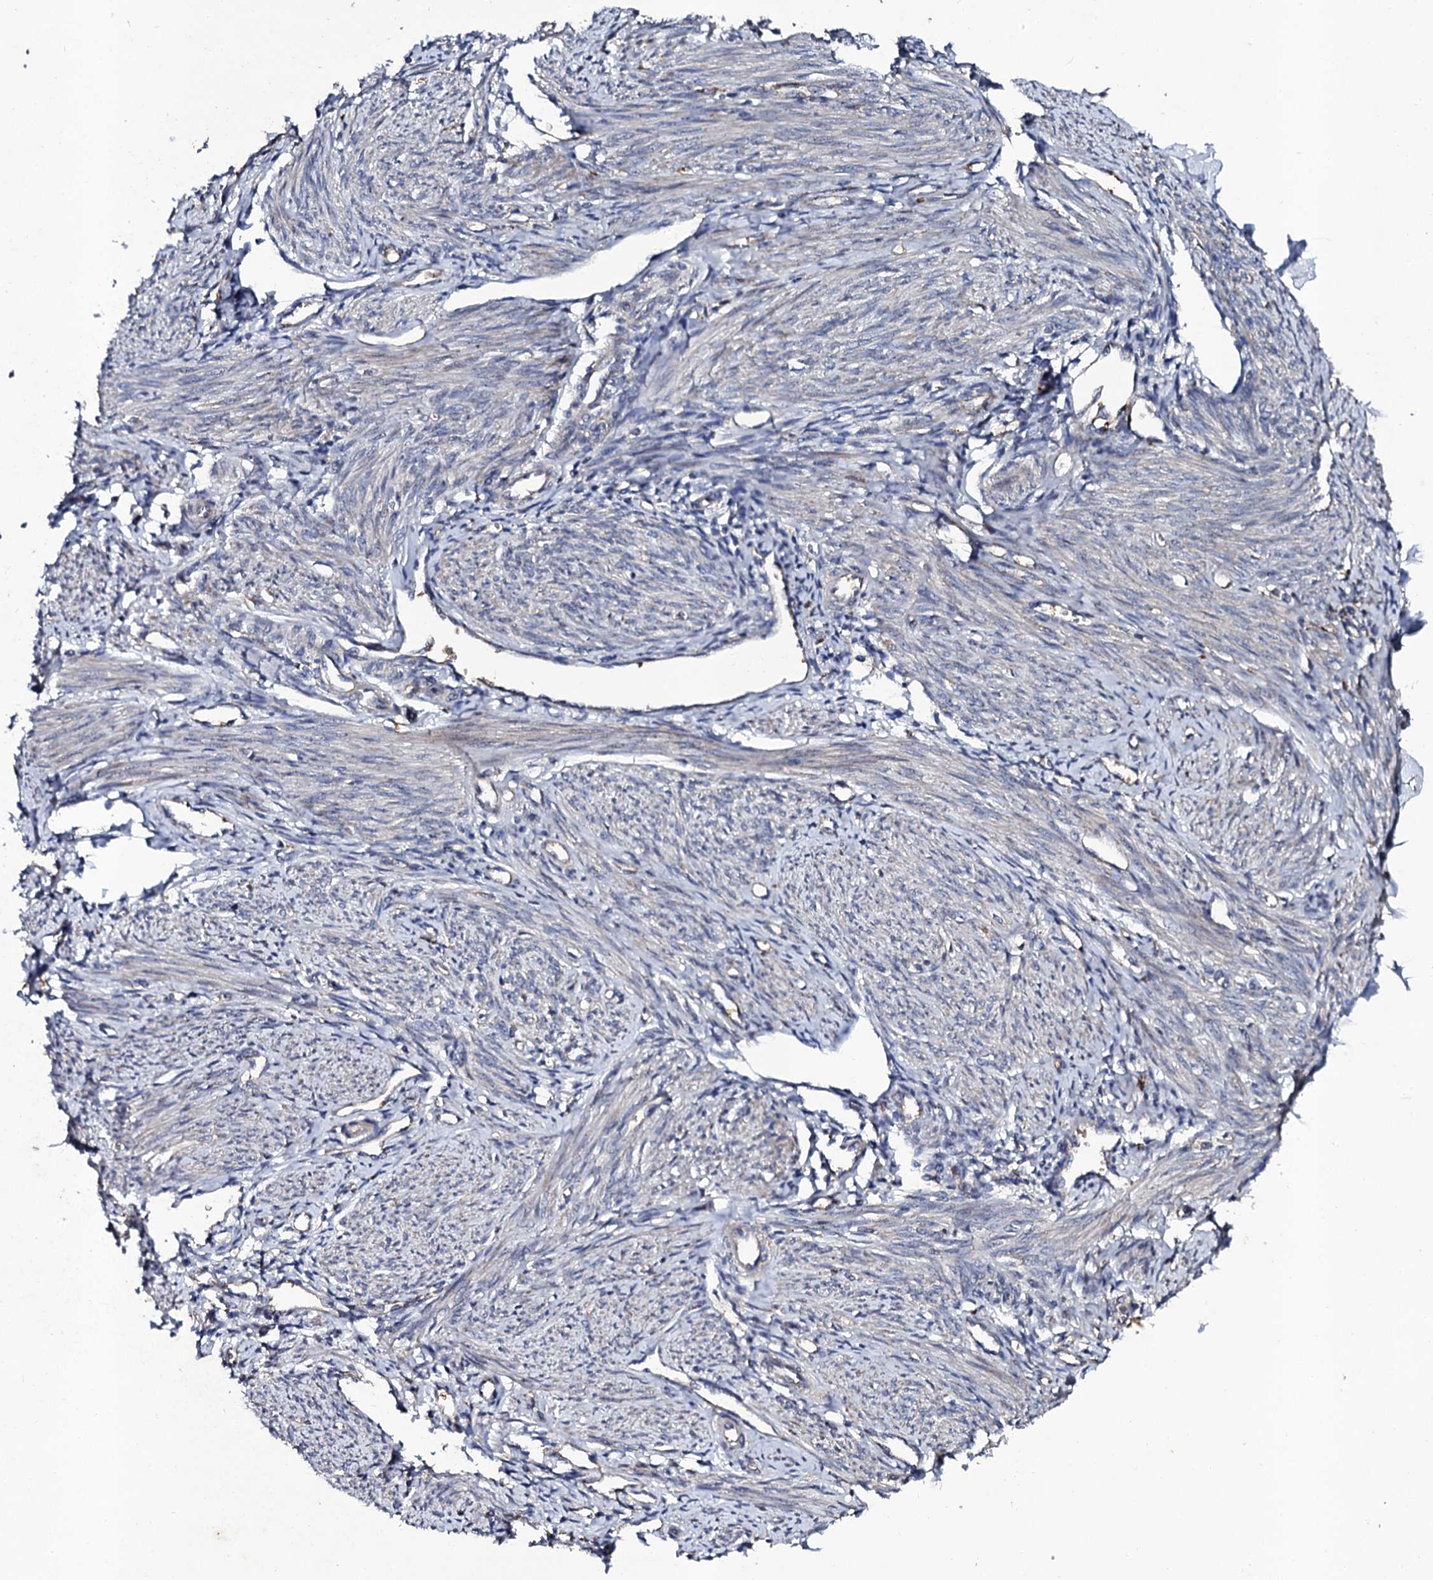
{"staining": {"intensity": "weak", "quantity": "<25%", "location": "cytoplasmic/membranous"}, "tissue": "endometrium", "cell_type": "Cells in endometrial stroma", "image_type": "normal", "snomed": [{"axis": "morphology", "description": "Normal tissue, NOS"}, {"axis": "topography", "description": "Uterus"}, {"axis": "topography", "description": "Endometrium"}], "caption": "Cells in endometrial stroma show no significant protein positivity in benign endometrium. Brightfield microscopy of immunohistochemistry stained with DAB (brown) and hematoxylin (blue), captured at high magnification.", "gene": "LRRC28", "patient": {"sex": "female", "age": 48}}